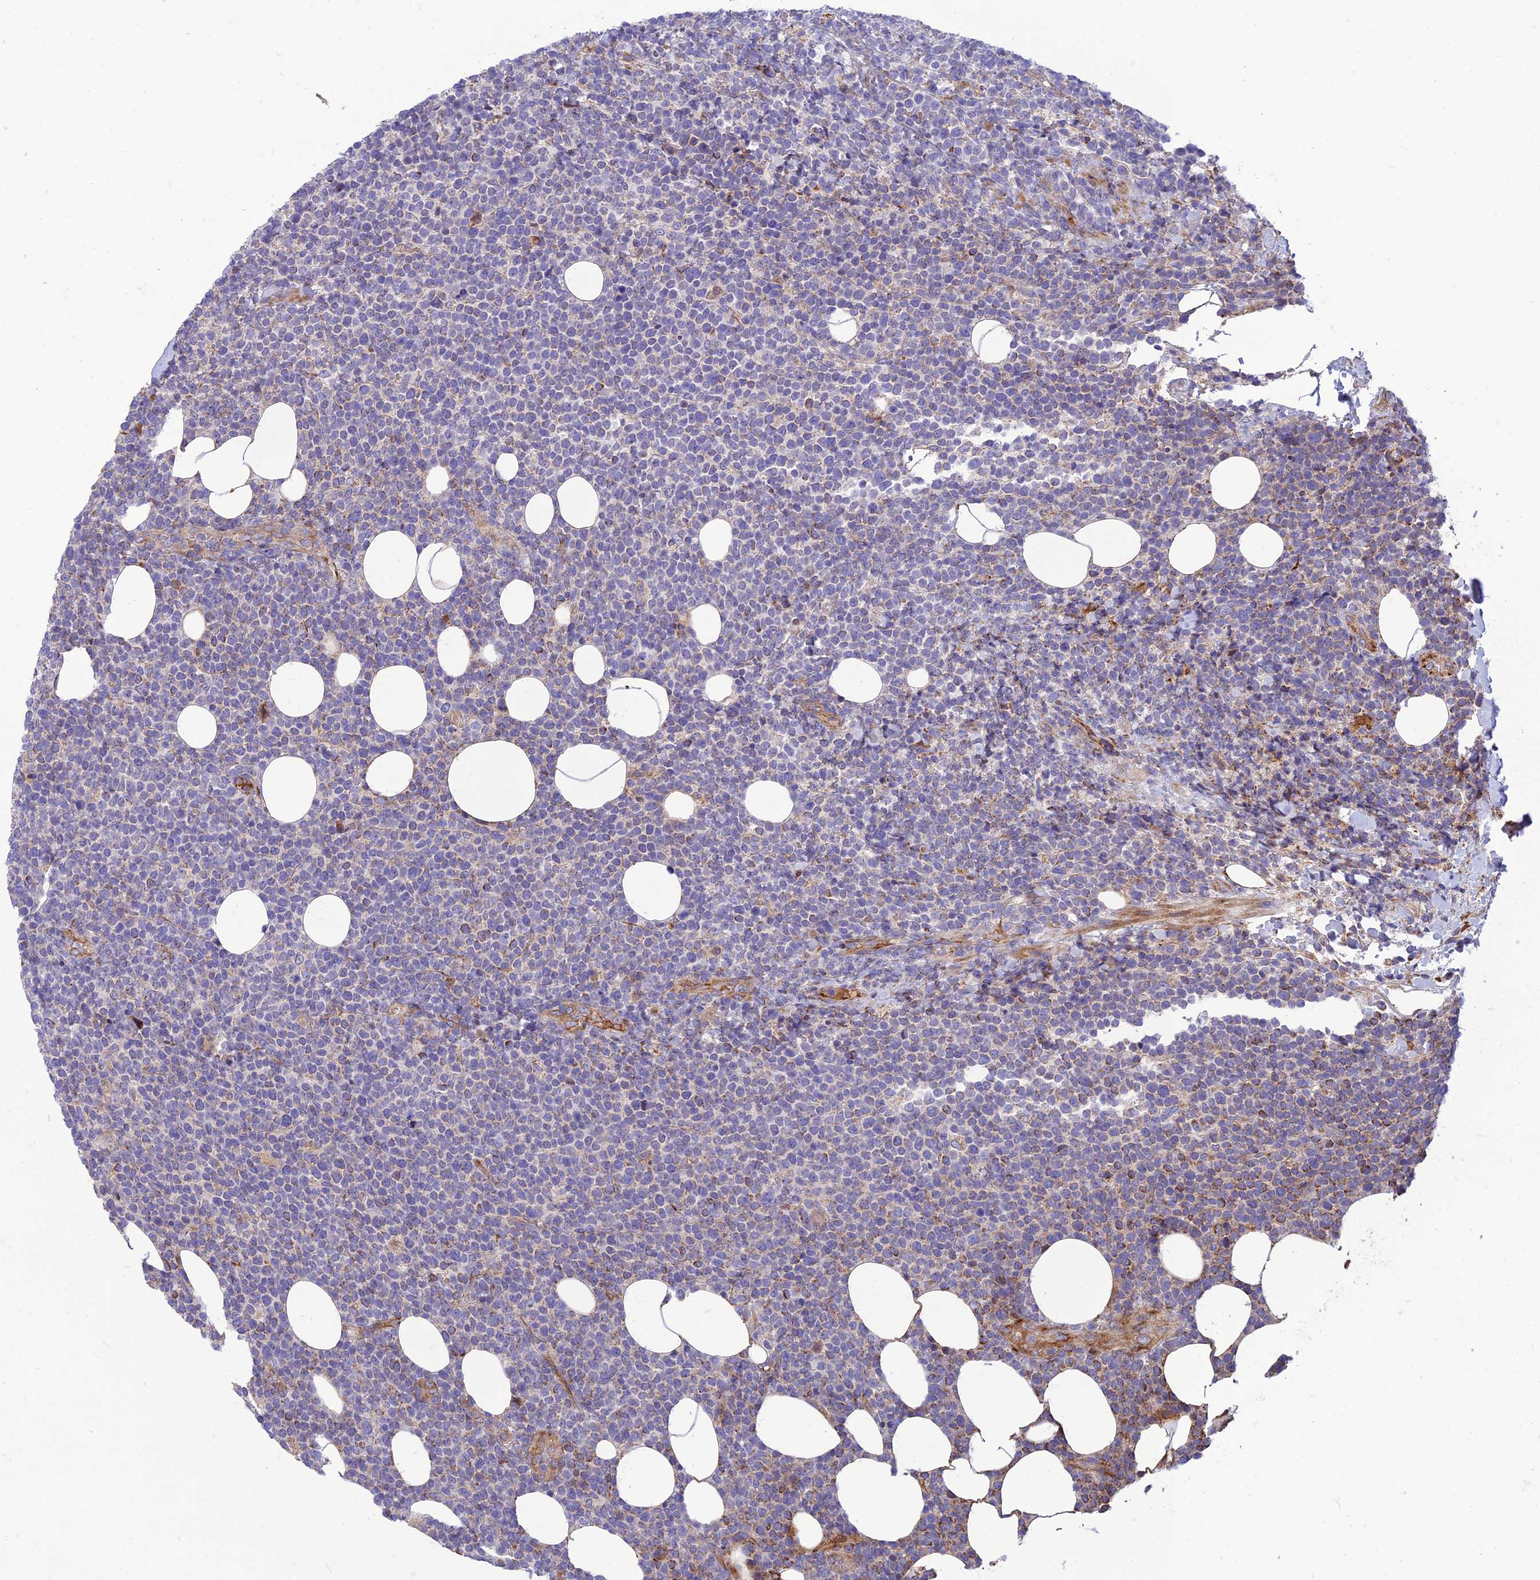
{"staining": {"intensity": "negative", "quantity": "none", "location": "none"}, "tissue": "lymphoma", "cell_type": "Tumor cells", "image_type": "cancer", "snomed": [{"axis": "morphology", "description": "Malignant lymphoma, non-Hodgkin's type, High grade"}, {"axis": "topography", "description": "Lymph node"}], "caption": "Tumor cells are negative for brown protein staining in lymphoma.", "gene": "SEL1L3", "patient": {"sex": "male", "age": 61}}